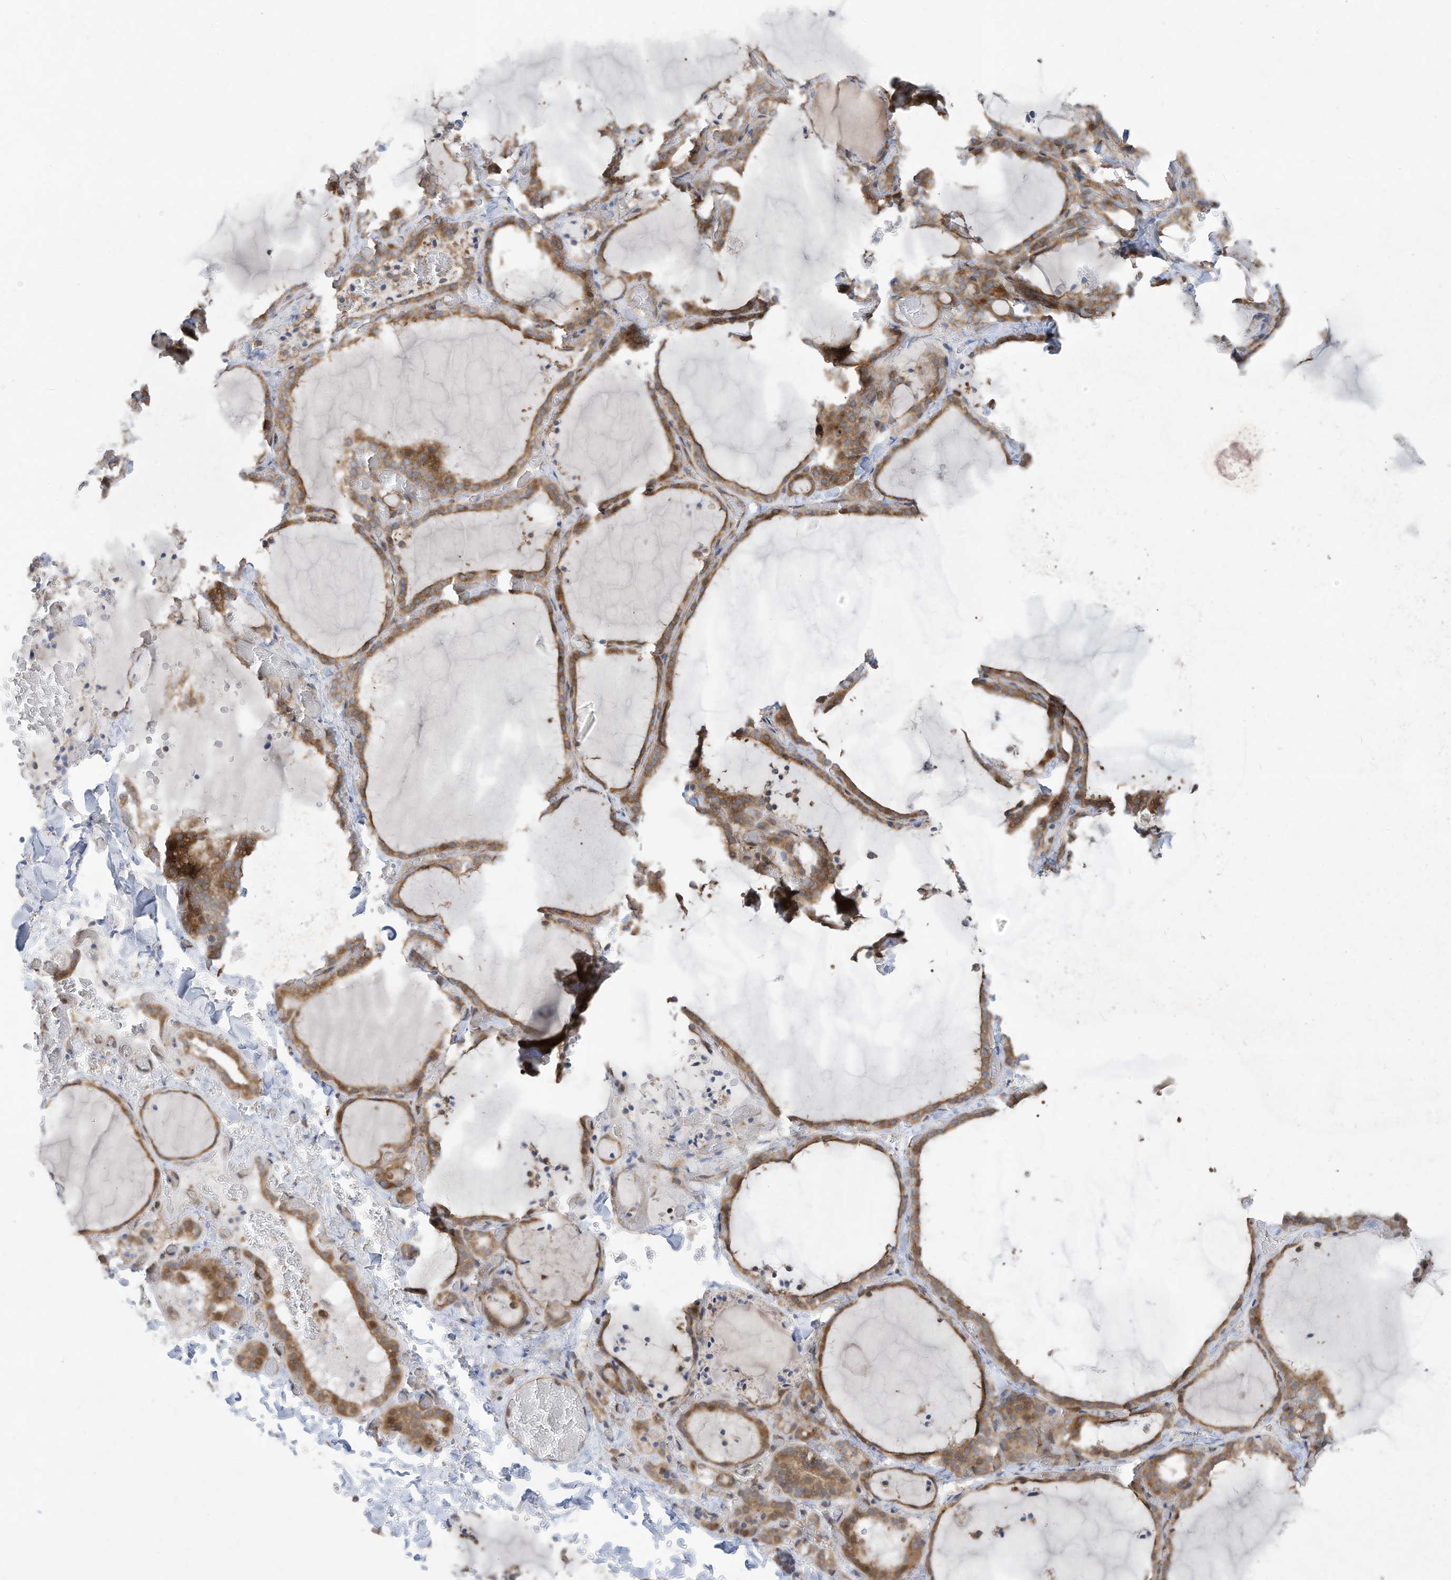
{"staining": {"intensity": "moderate", "quantity": "25%-75%", "location": "cytoplasmic/membranous"}, "tissue": "thyroid gland", "cell_type": "Glandular cells", "image_type": "normal", "snomed": [{"axis": "morphology", "description": "Normal tissue, NOS"}, {"axis": "topography", "description": "Thyroid gland"}], "caption": "Human thyroid gland stained with a brown dye reveals moderate cytoplasmic/membranous positive positivity in approximately 25%-75% of glandular cells.", "gene": "USE1", "patient": {"sex": "female", "age": 22}}